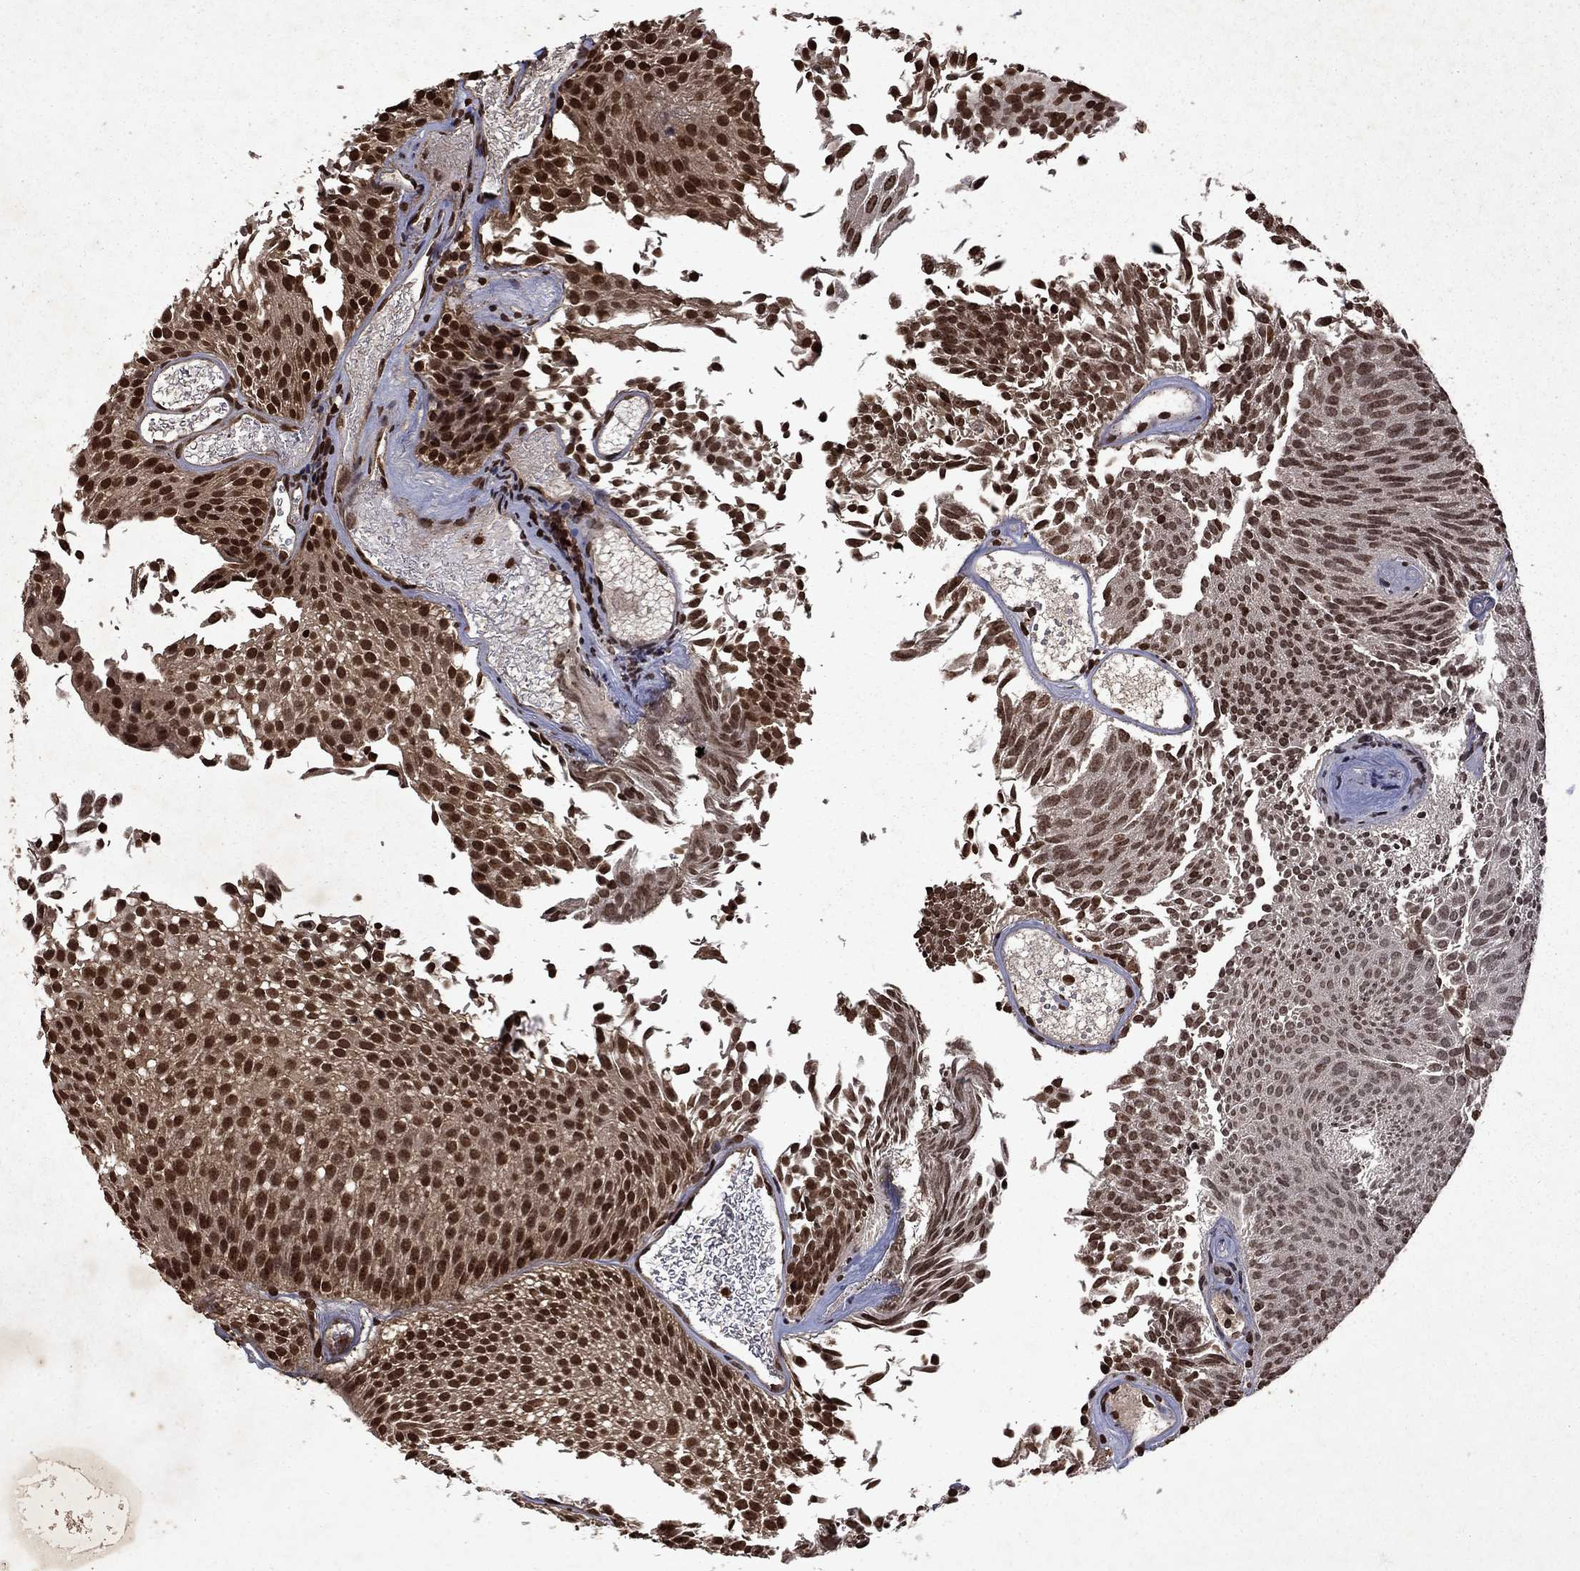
{"staining": {"intensity": "strong", "quantity": "25%-75%", "location": "nuclear"}, "tissue": "urothelial cancer", "cell_type": "Tumor cells", "image_type": "cancer", "snomed": [{"axis": "morphology", "description": "Urothelial carcinoma, Low grade"}, {"axis": "topography", "description": "Urinary bladder"}], "caption": "A micrograph of human low-grade urothelial carcinoma stained for a protein displays strong nuclear brown staining in tumor cells.", "gene": "PIN4", "patient": {"sex": "male", "age": 52}}